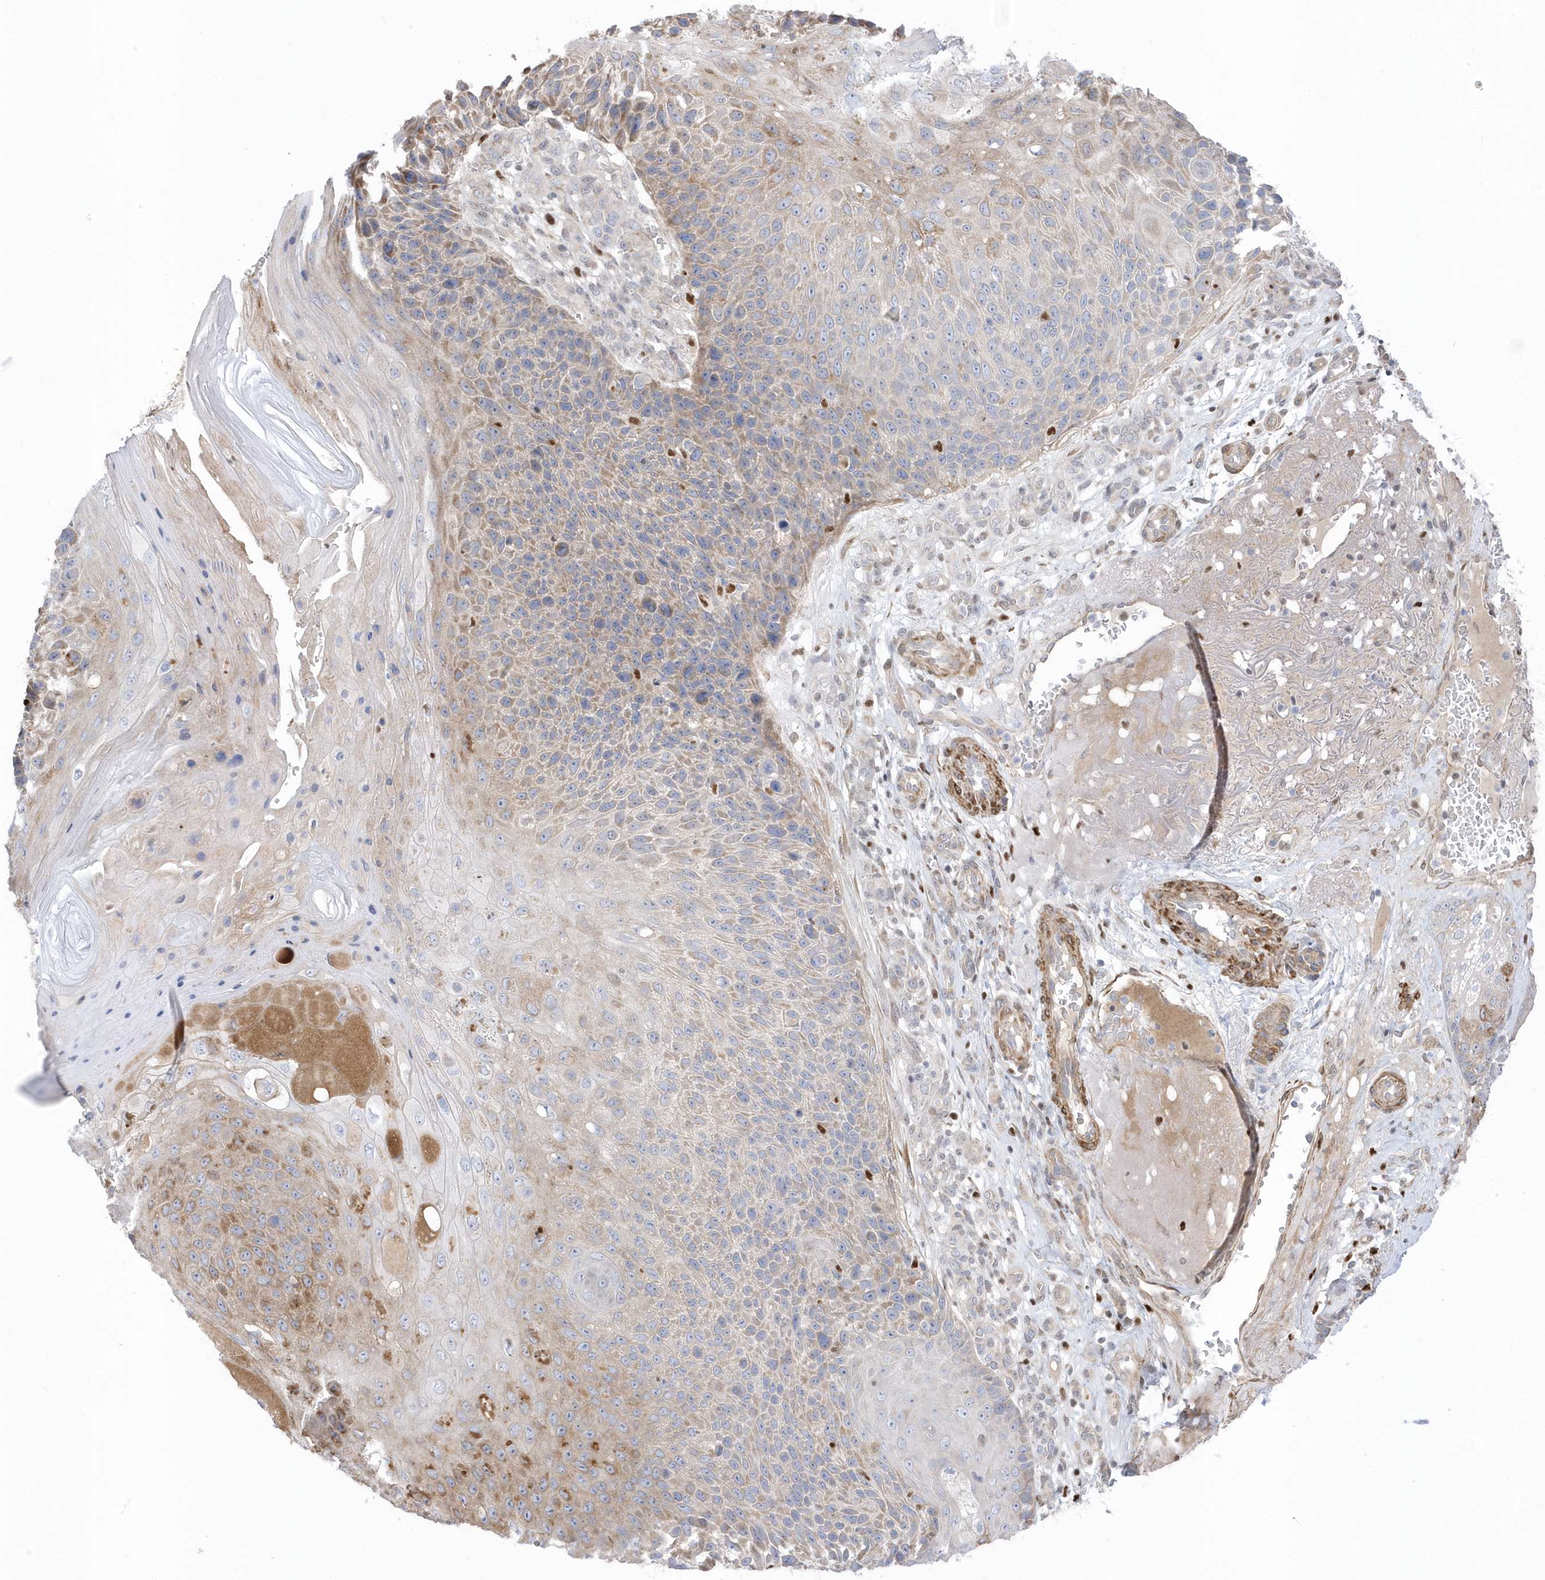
{"staining": {"intensity": "weak", "quantity": "25%-75%", "location": "cytoplasmic/membranous"}, "tissue": "skin cancer", "cell_type": "Tumor cells", "image_type": "cancer", "snomed": [{"axis": "morphology", "description": "Squamous cell carcinoma, NOS"}, {"axis": "topography", "description": "Skin"}], "caption": "Protein staining displays weak cytoplasmic/membranous staining in about 25%-75% of tumor cells in skin cancer (squamous cell carcinoma).", "gene": "GTPBP6", "patient": {"sex": "female", "age": 88}}